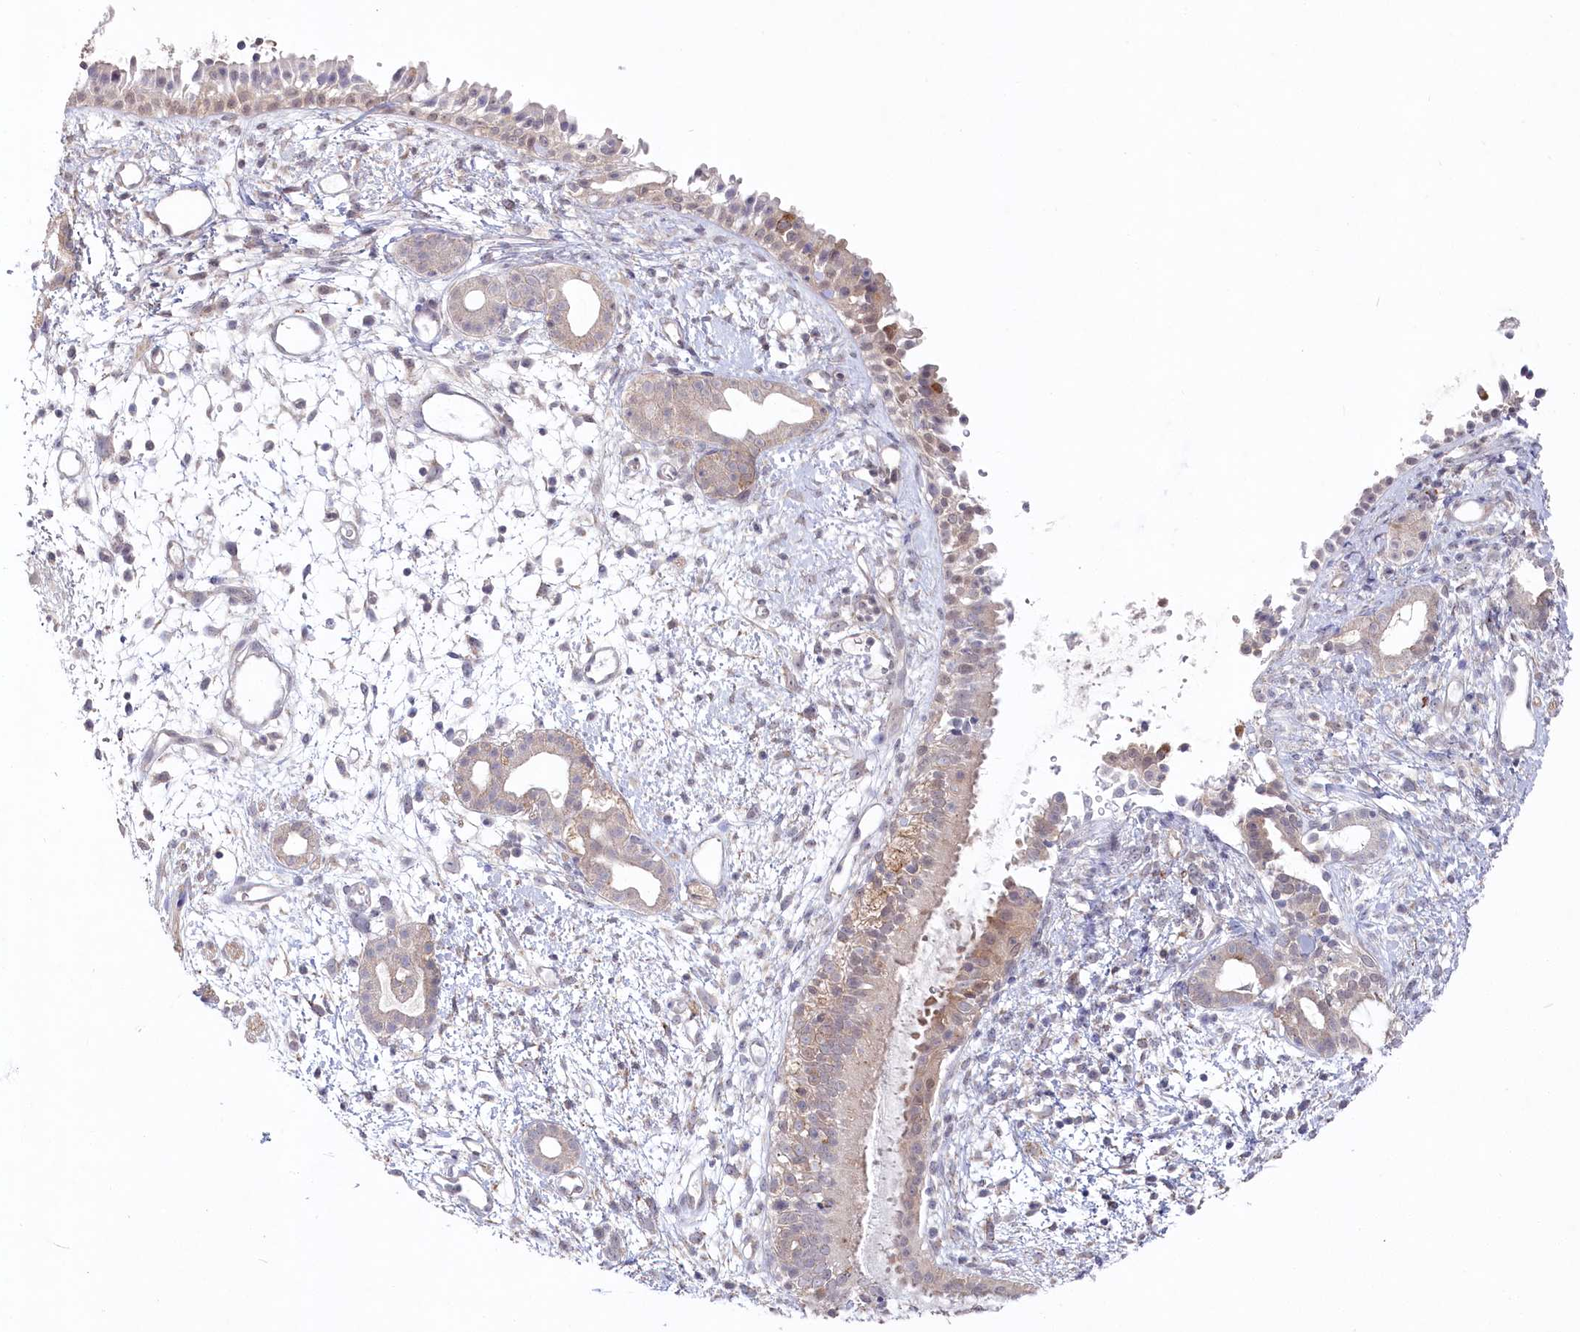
{"staining": {"intensity": "moderate", "quantity": "25%-75%", "location": "cytoplasmic/membranous"}, "tissue": "nasopharynx", "cell_type": "Respiratory epithelial cells", "image_type": "normal", "snomed": [{"axis": "morphology", "description": "Normal tissue, NOS"}, {"axis": "topography", "description": "Nasopharynx"}], "caption": "Brown immunohistochemical staining in benign nasopharynx reveals moderate cytoplasmic/membranous staining in approximately 25%-75% of respiratory epithelial cells. (brown staining indicates protein expression, while blue staining denotes nuclei).", "gene": "AAMDC", "patient": {"sex": "male", "age": 22}}